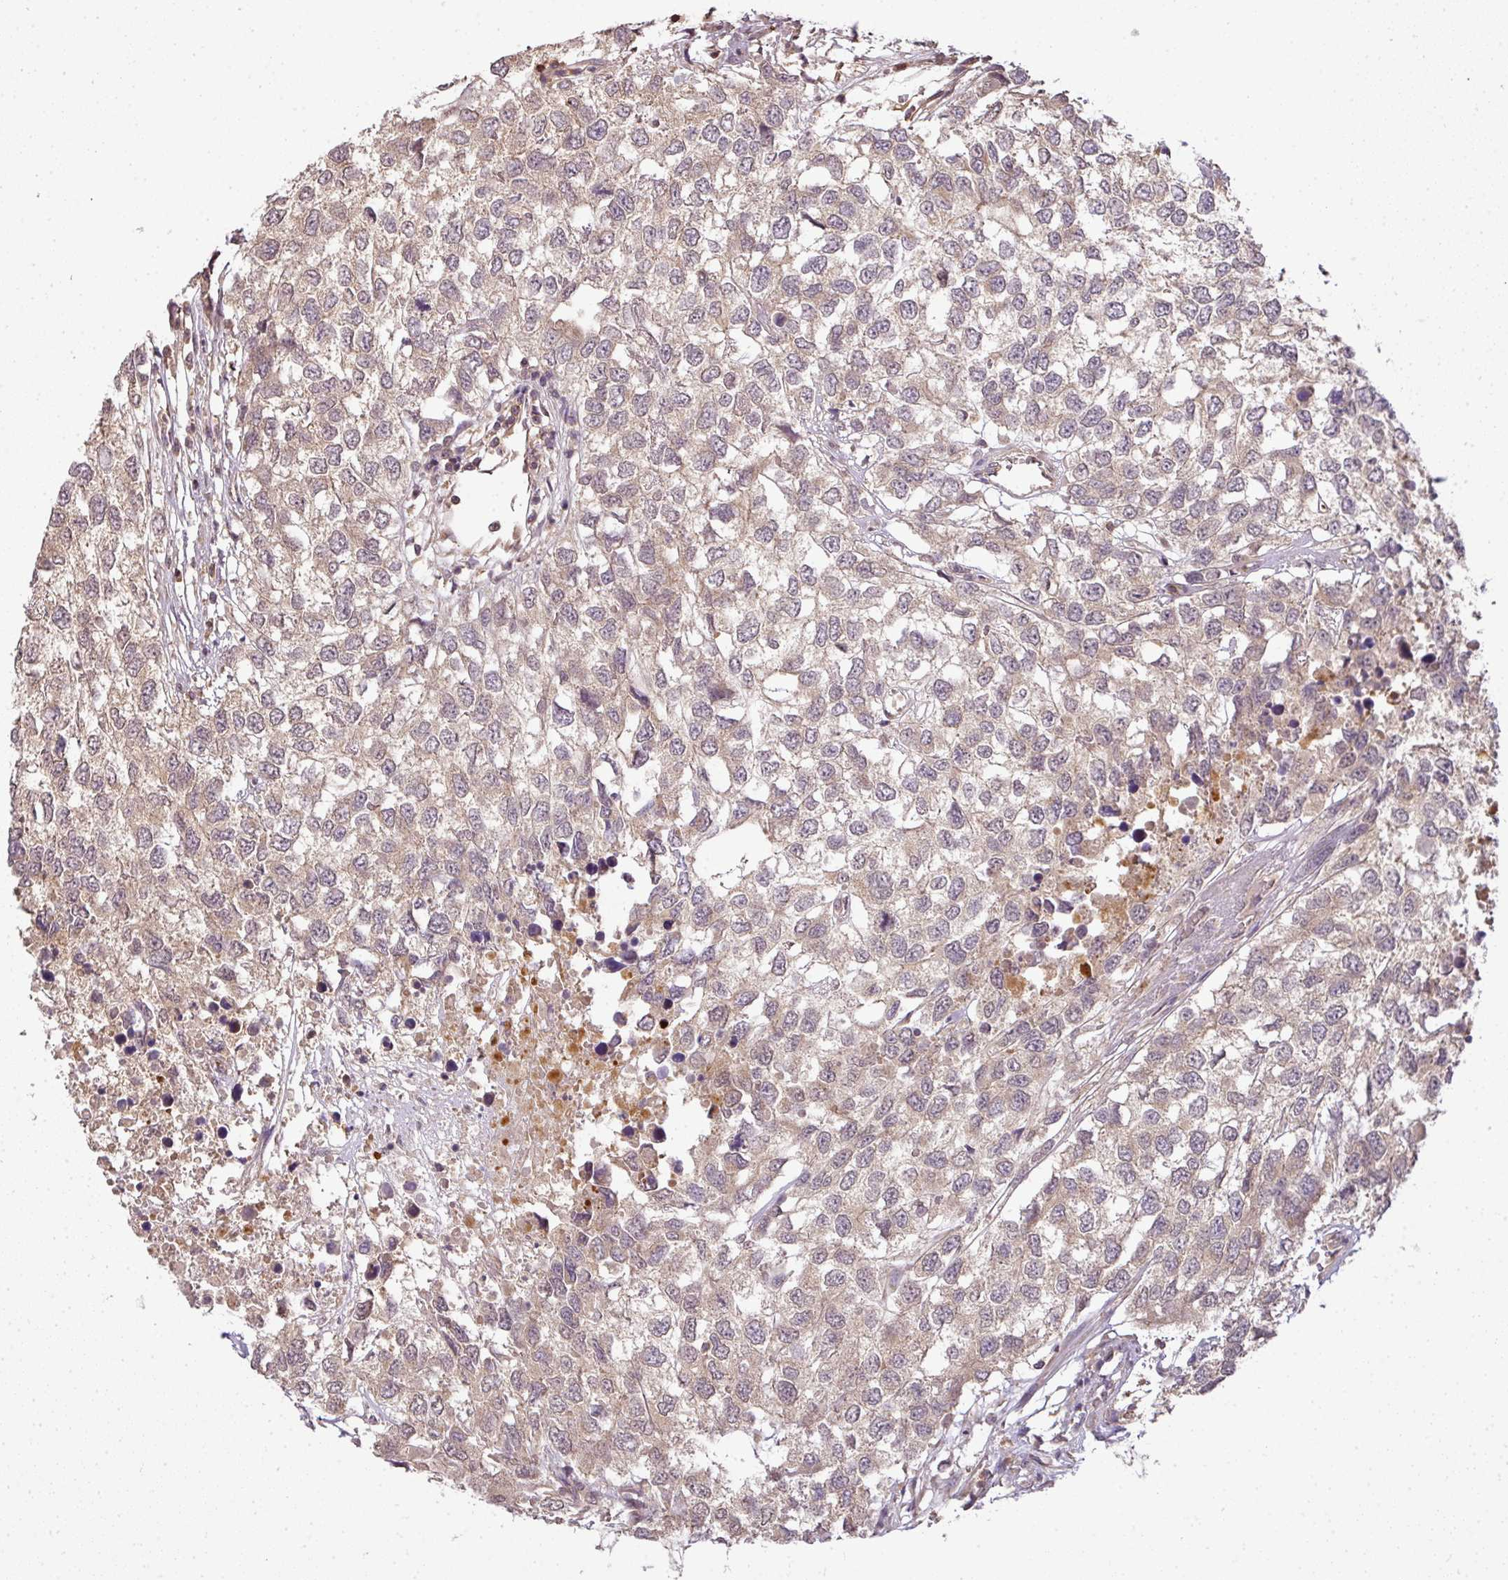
{"staining": {"intensity": "weak", "quantity": "25%-75%", "location": "cytoplasmic/membranous"}, "tissue": "testis cancer", "cell_type": "Tumor cells", "image_type": "cancer", "snomed": [{"axis": "morphology", "description": "Carcinoma, Embryonal, NOS"}, {"axis": "topography", "description": "Testis"}], "caption": "Protein staining of testis embryonal carcinoma tissue exhibits weak cytoplasmic/membranous positivity in about 25%-75% of tumor cells.", "gene": "TCL1B", "patient": {"sex": "male", "age": 83}}